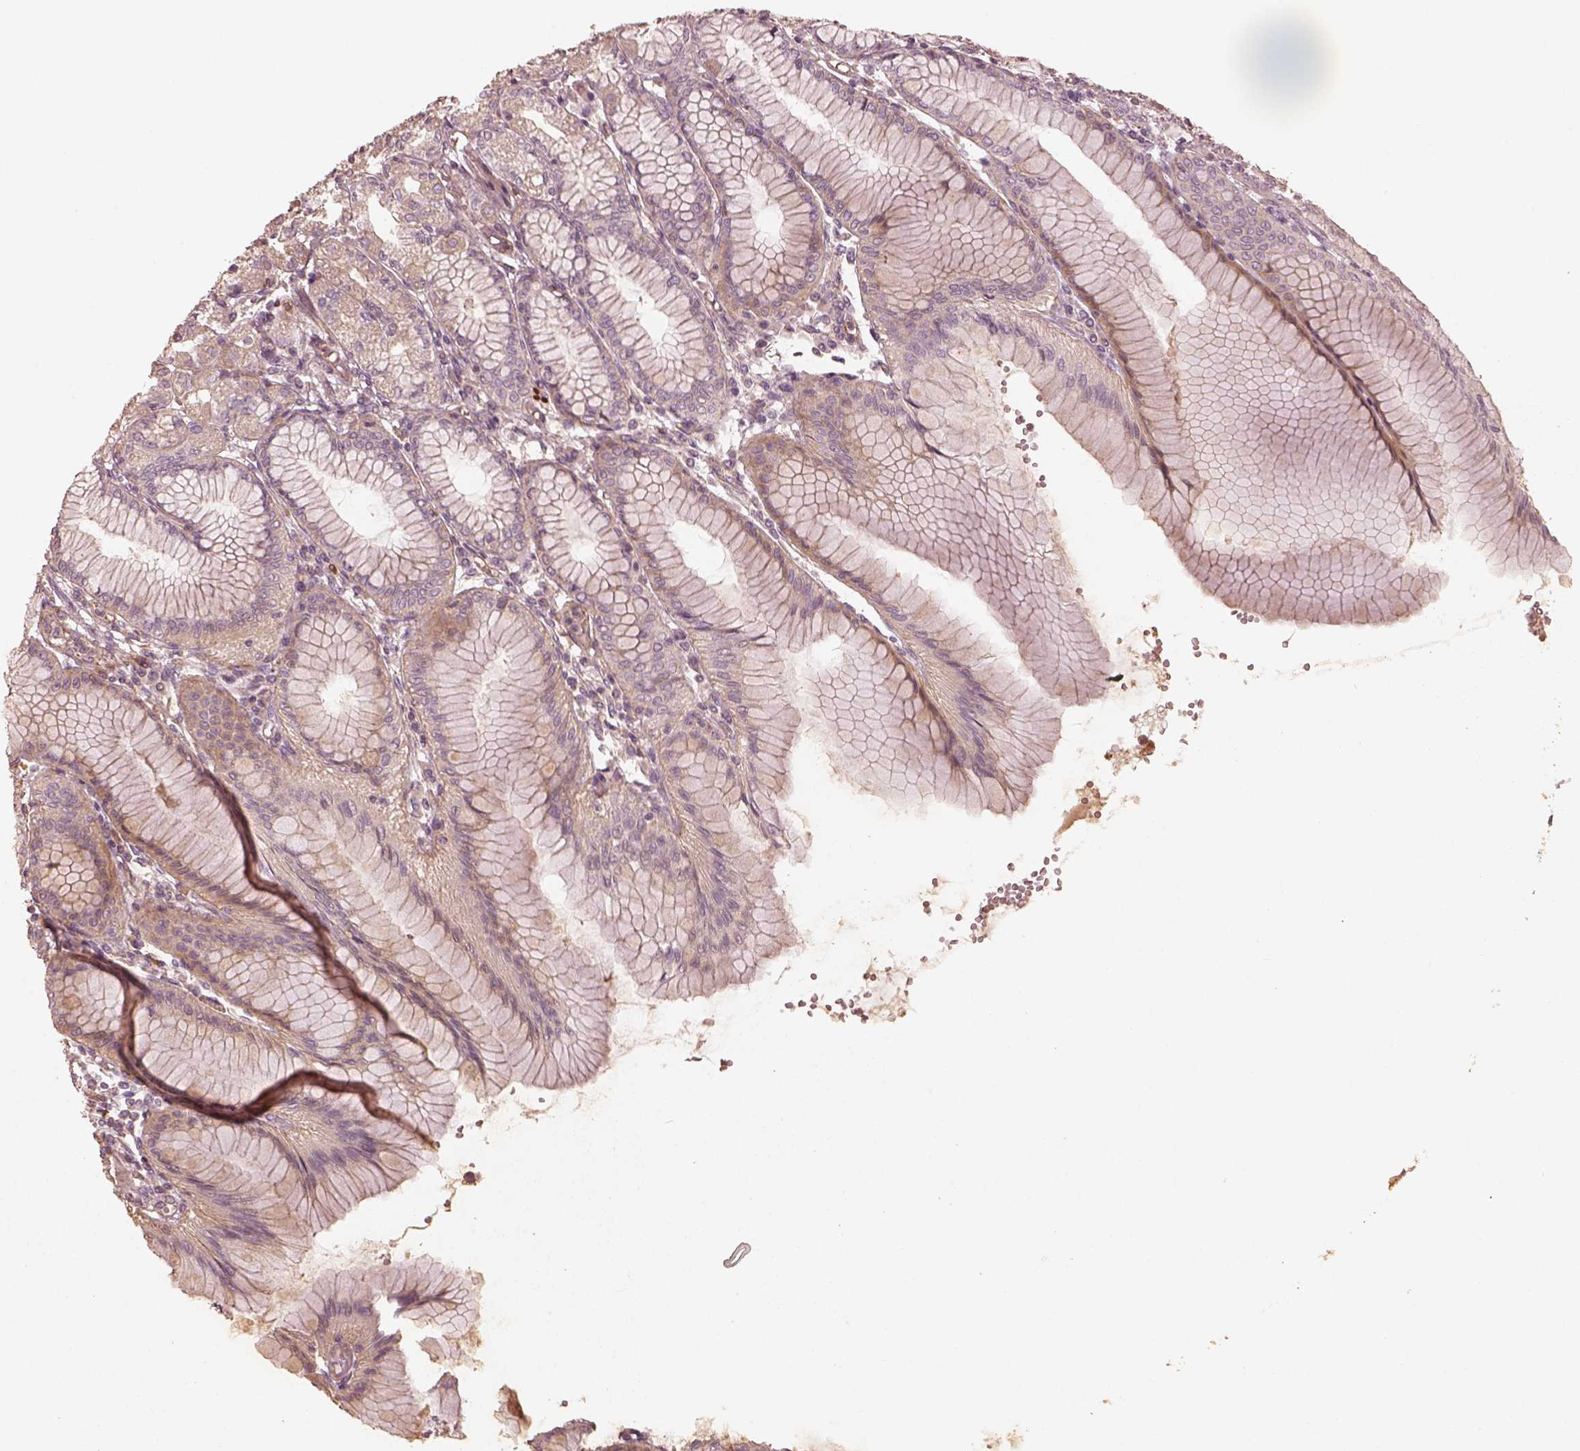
{"staining": {"intensity": "moderate", "quantity": "25%-75%", "location": "cytoplasmic/membranous"}, "tissue": "stomach", "cell_type": "Glandular cells", "image_type": "normal", "snomed": [{"axis": "morphology", "description": "Normal tissue, NOS"}, {"axis": "topography", "description": "Skeletal muscle"}, {"axis": "topography", "description": "Stomach"}], "caption": "High-power microscopy captured an immunohistochemistry (IHC) histopathology image of normal stomach, revealing moderate cytoplasmic/membranous positivity in about 25%-75% of glandular cells. (IHC, brightfield microscopy, high magnification).", "gene": "OTOGL", "patient": {"sex": "female", "age": 57}}